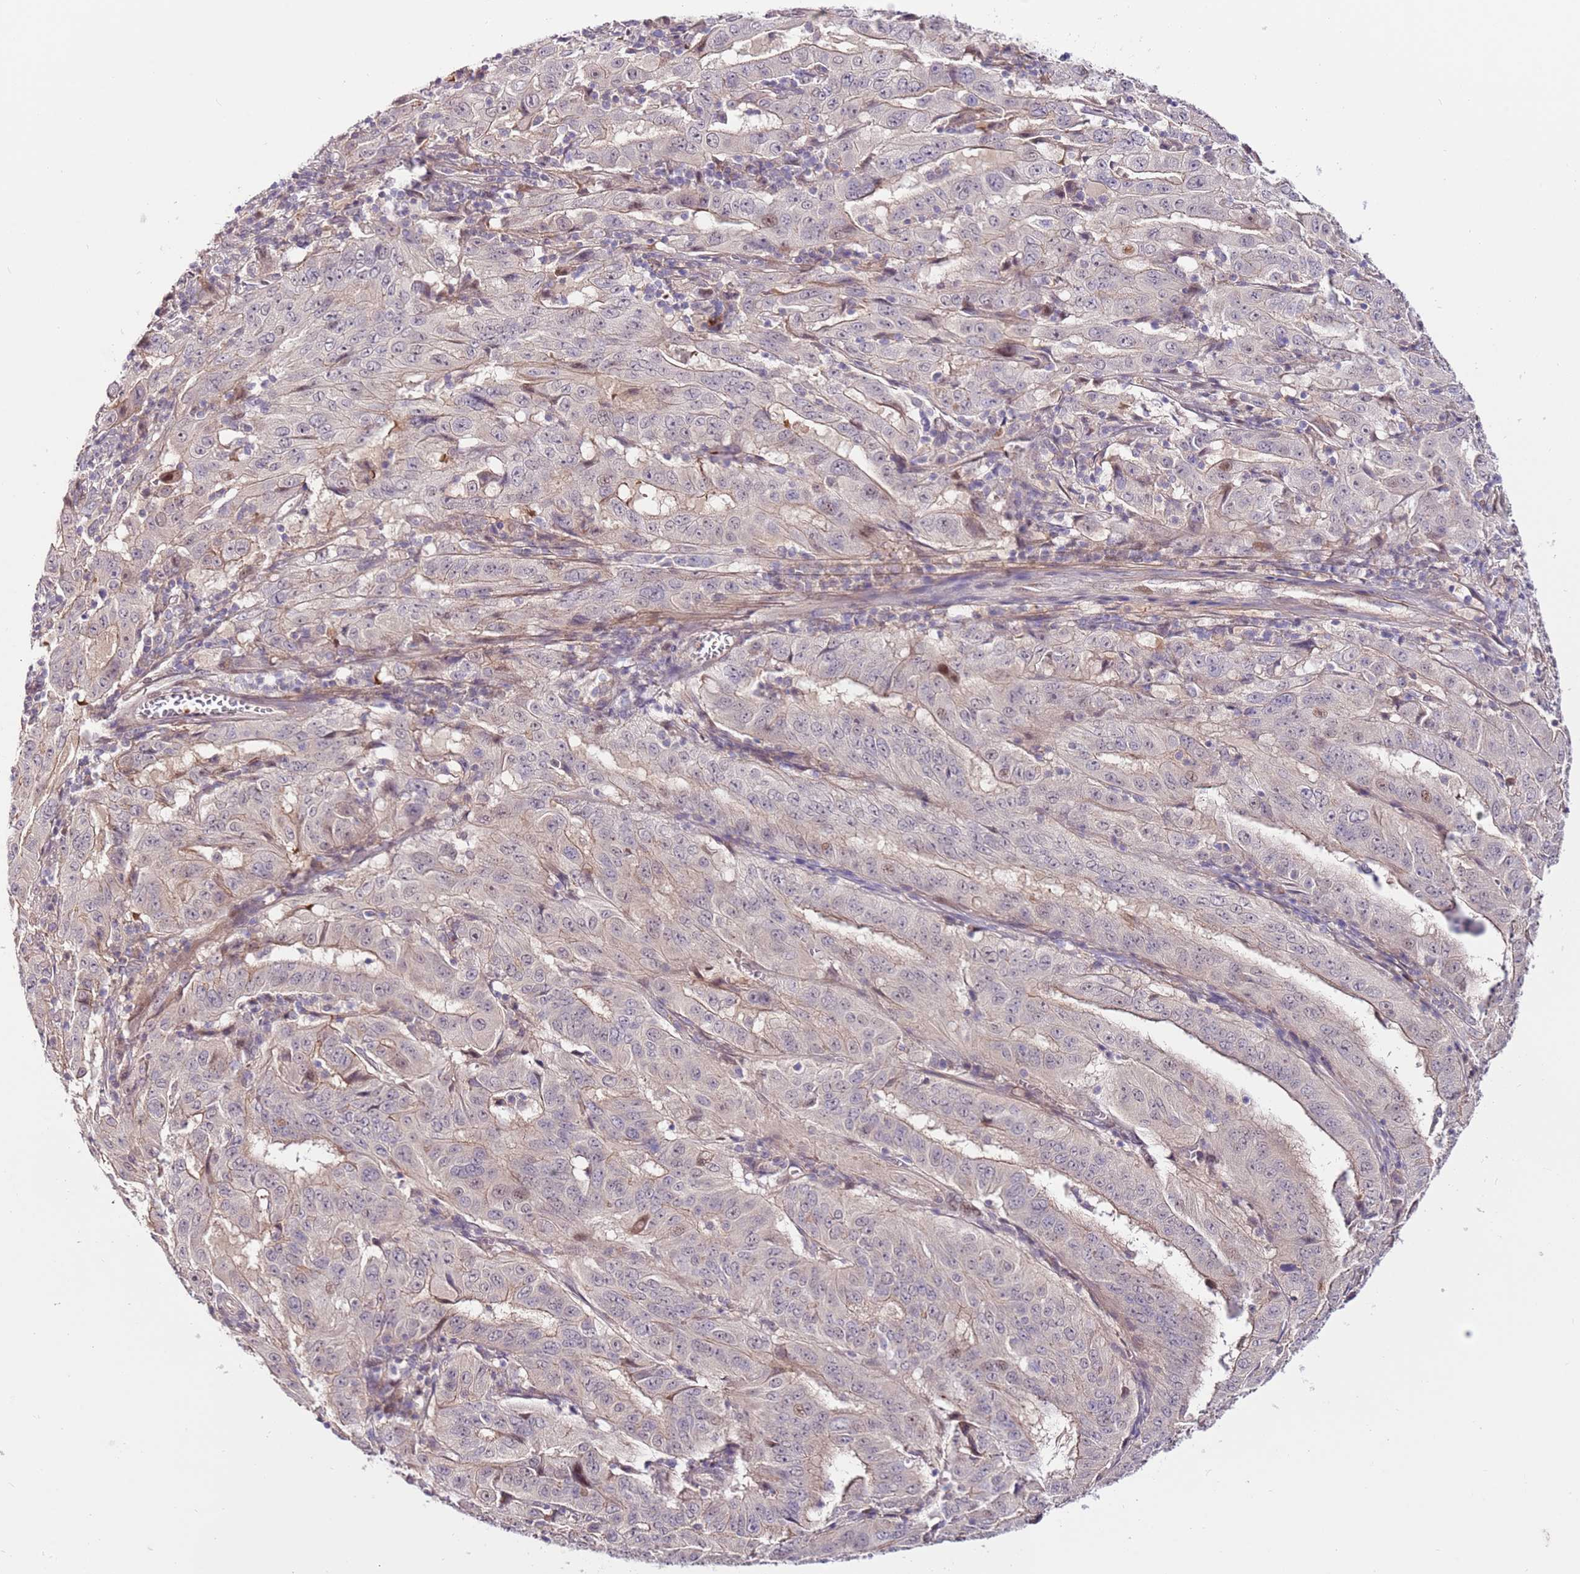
{"staining": {"intensity": "weak", "quantity": "<25%", "location": "cytoplasmic/membranous,nuclear"}, "tissue": "pancreatic cancer", "cell_type": "Tumor cells", "image_type": "cancer", "snomed": [{"axis": "morphology", "description": "Adenocarcinoma, NOS"}, {"axis": "topography", "description": "Pancreas"}], "caption": "Immunohistochemical staining of pancreatic cancer demonstrates no significant positivity in tumor cells.", "gene": "MTG2", "patient": {"sex": "male", "age": 63}}